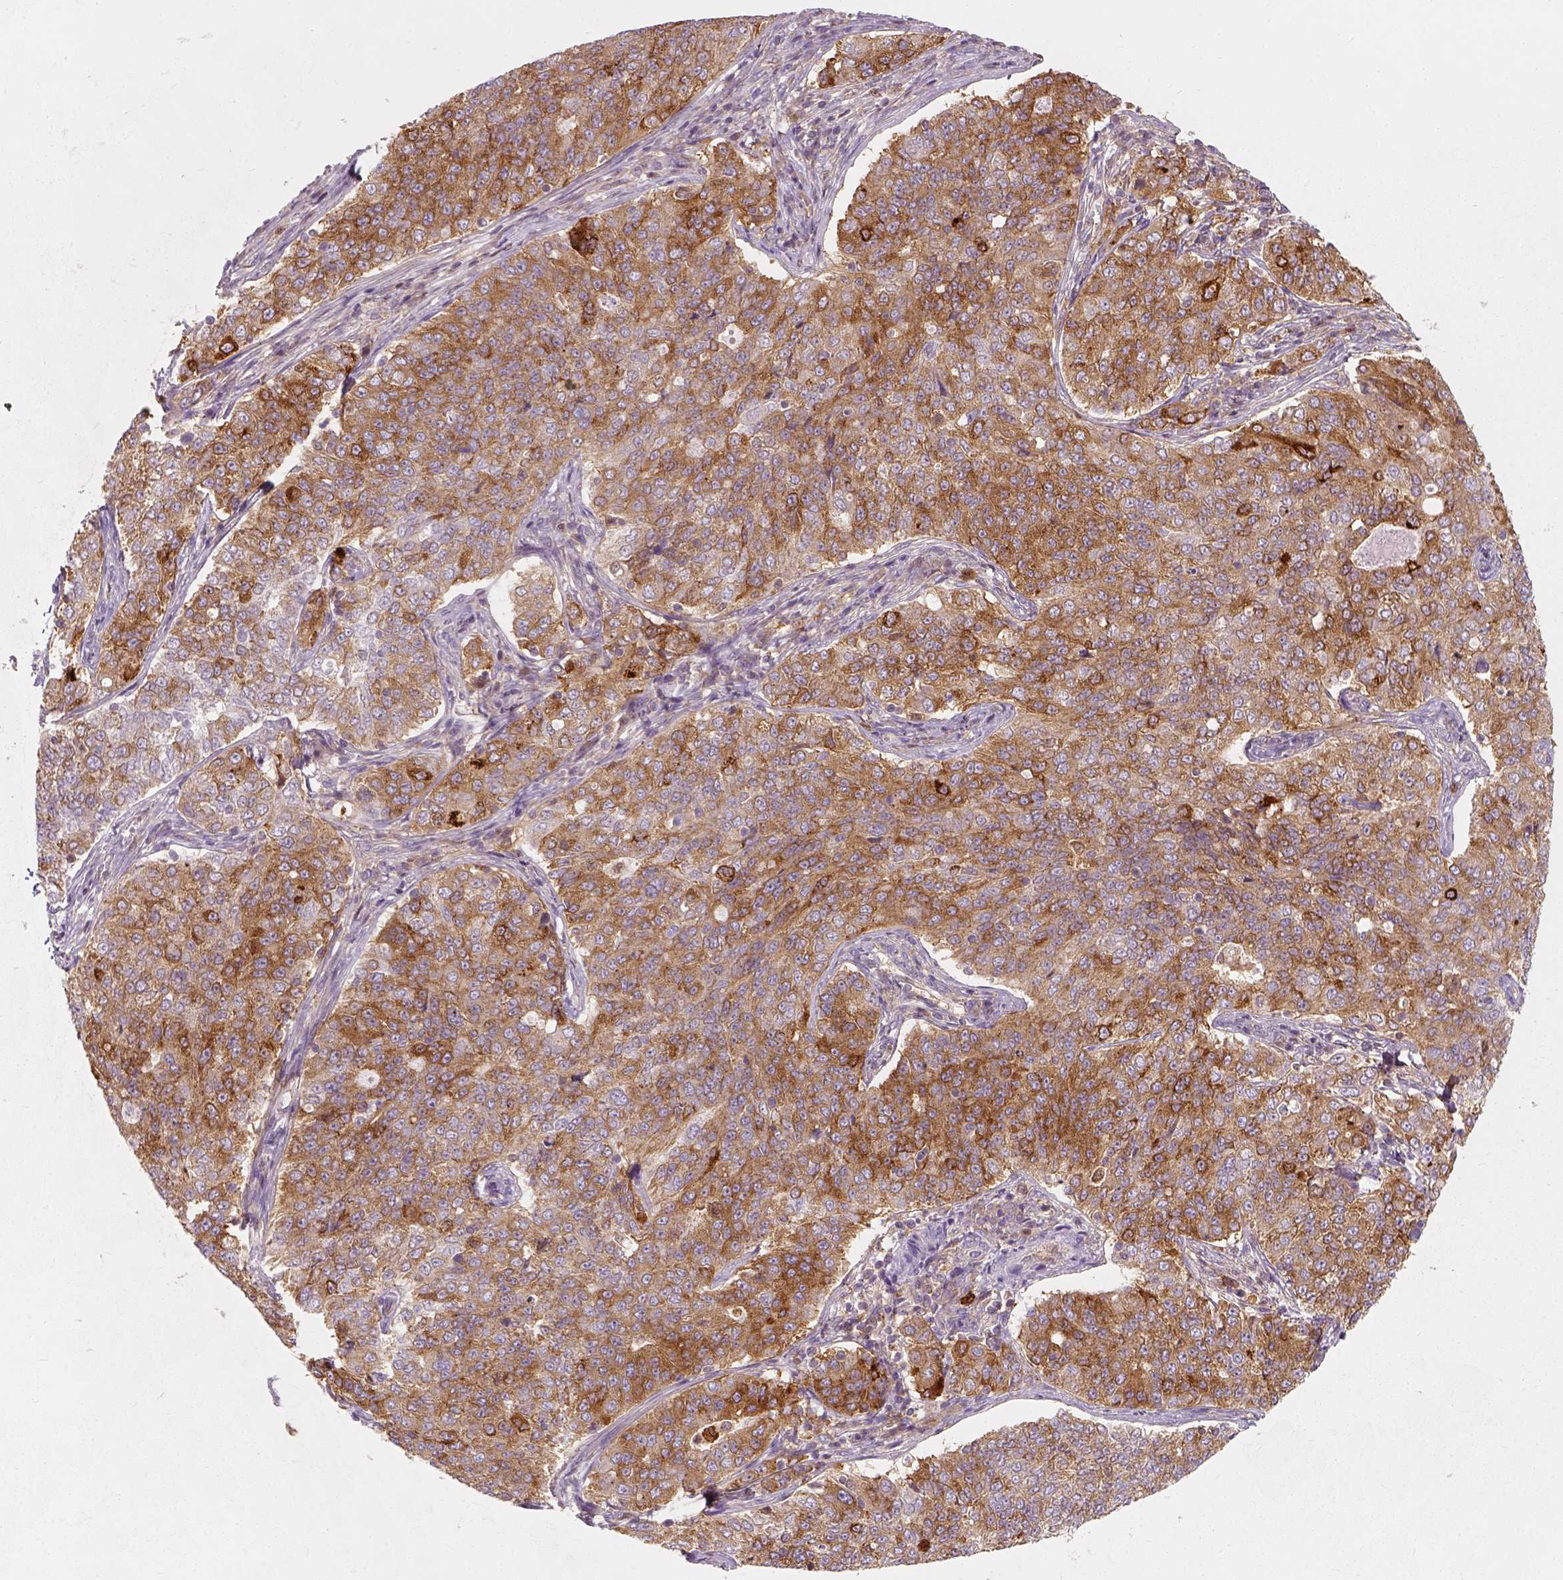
{"staining": {"intensity": "moderate", "quantity": ">75%", "location": "cytoplasmic/membranous"}, "tissue": "endometrial cancer", "cell_type": "Tumor cells", "image_type": "cancer", "snomed": [{"axis": "morphology", "description": "Adenocarcinoma, NOS"}, {"axis": "topography", "description": "Endometrium"}], "caption": "Immunohistochemistry (IHC) of endometrial cancer displays medium levels of moderate cytoplasmic/membranous staining in about >75% of tumor cells. The protein of interest is stained brown, and the nuclei are stained in blue (DAB (3,3'-diaminobenzidine) IHC with brightfield microscopy, high magnification).", "gene": "SQSTM1", "patient": {"sex": "female", "age": 43}}